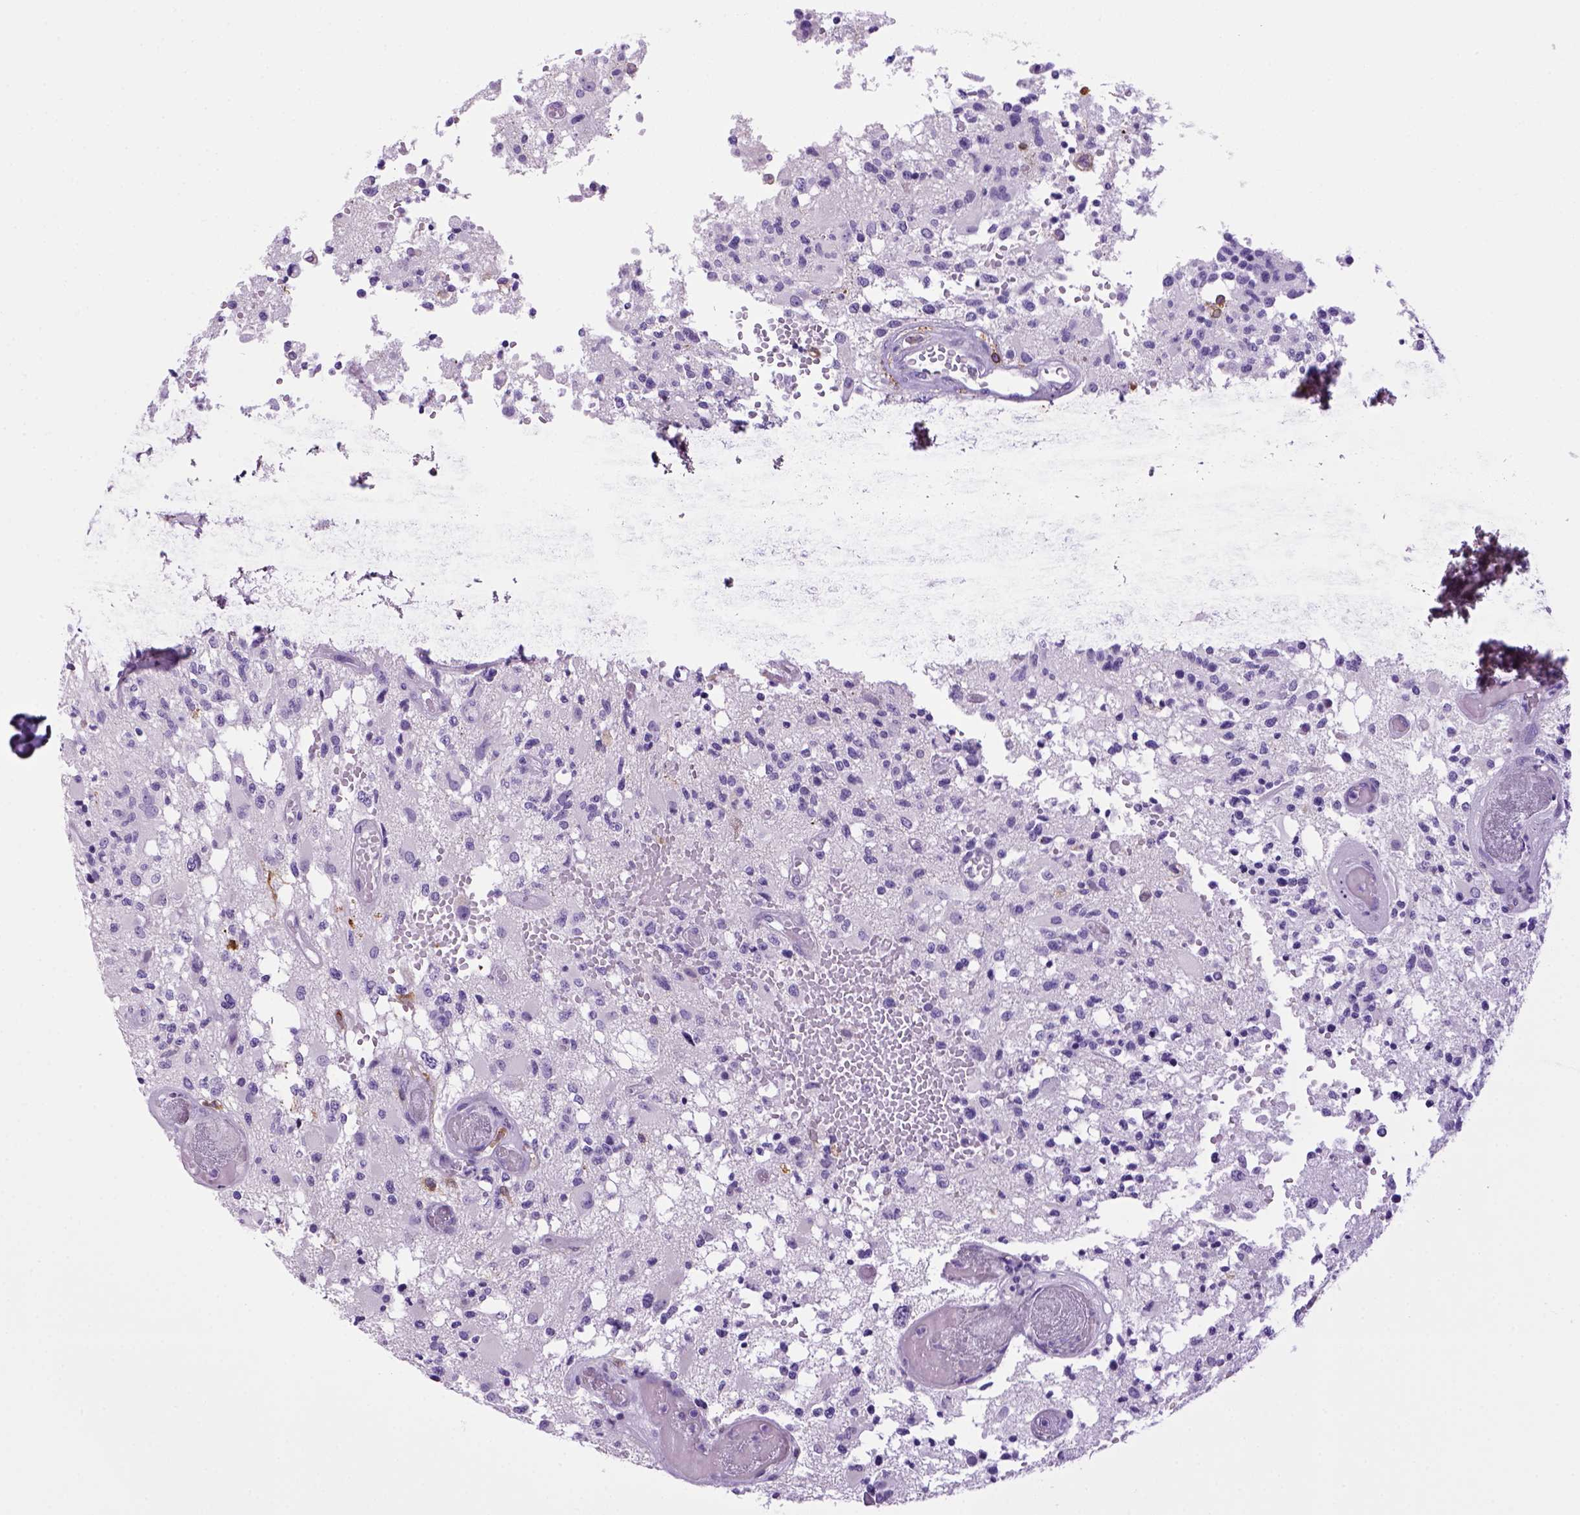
{"staining": {"intensity": "negative", "quantity": "none", "location": "none"}, "tissue": "glioma", "cell_type": "Tumor cells", "image_type": "cancer", "snomed": [{"axis": "morphology", "description": "Glioma, malignant, High grade"}, {"axis": "topography", "description": "Brain"}], "caption": "DAB immunohistochemical staining of malignant glioma (high-grade) demonstrates no significant expression in tumor cells. (DAB immunohistochemistry (IHC) visualized using brightfield microscopy, high magnification).", "gene": "SGCG", "patient": {"sex": "female", "age": 63}}